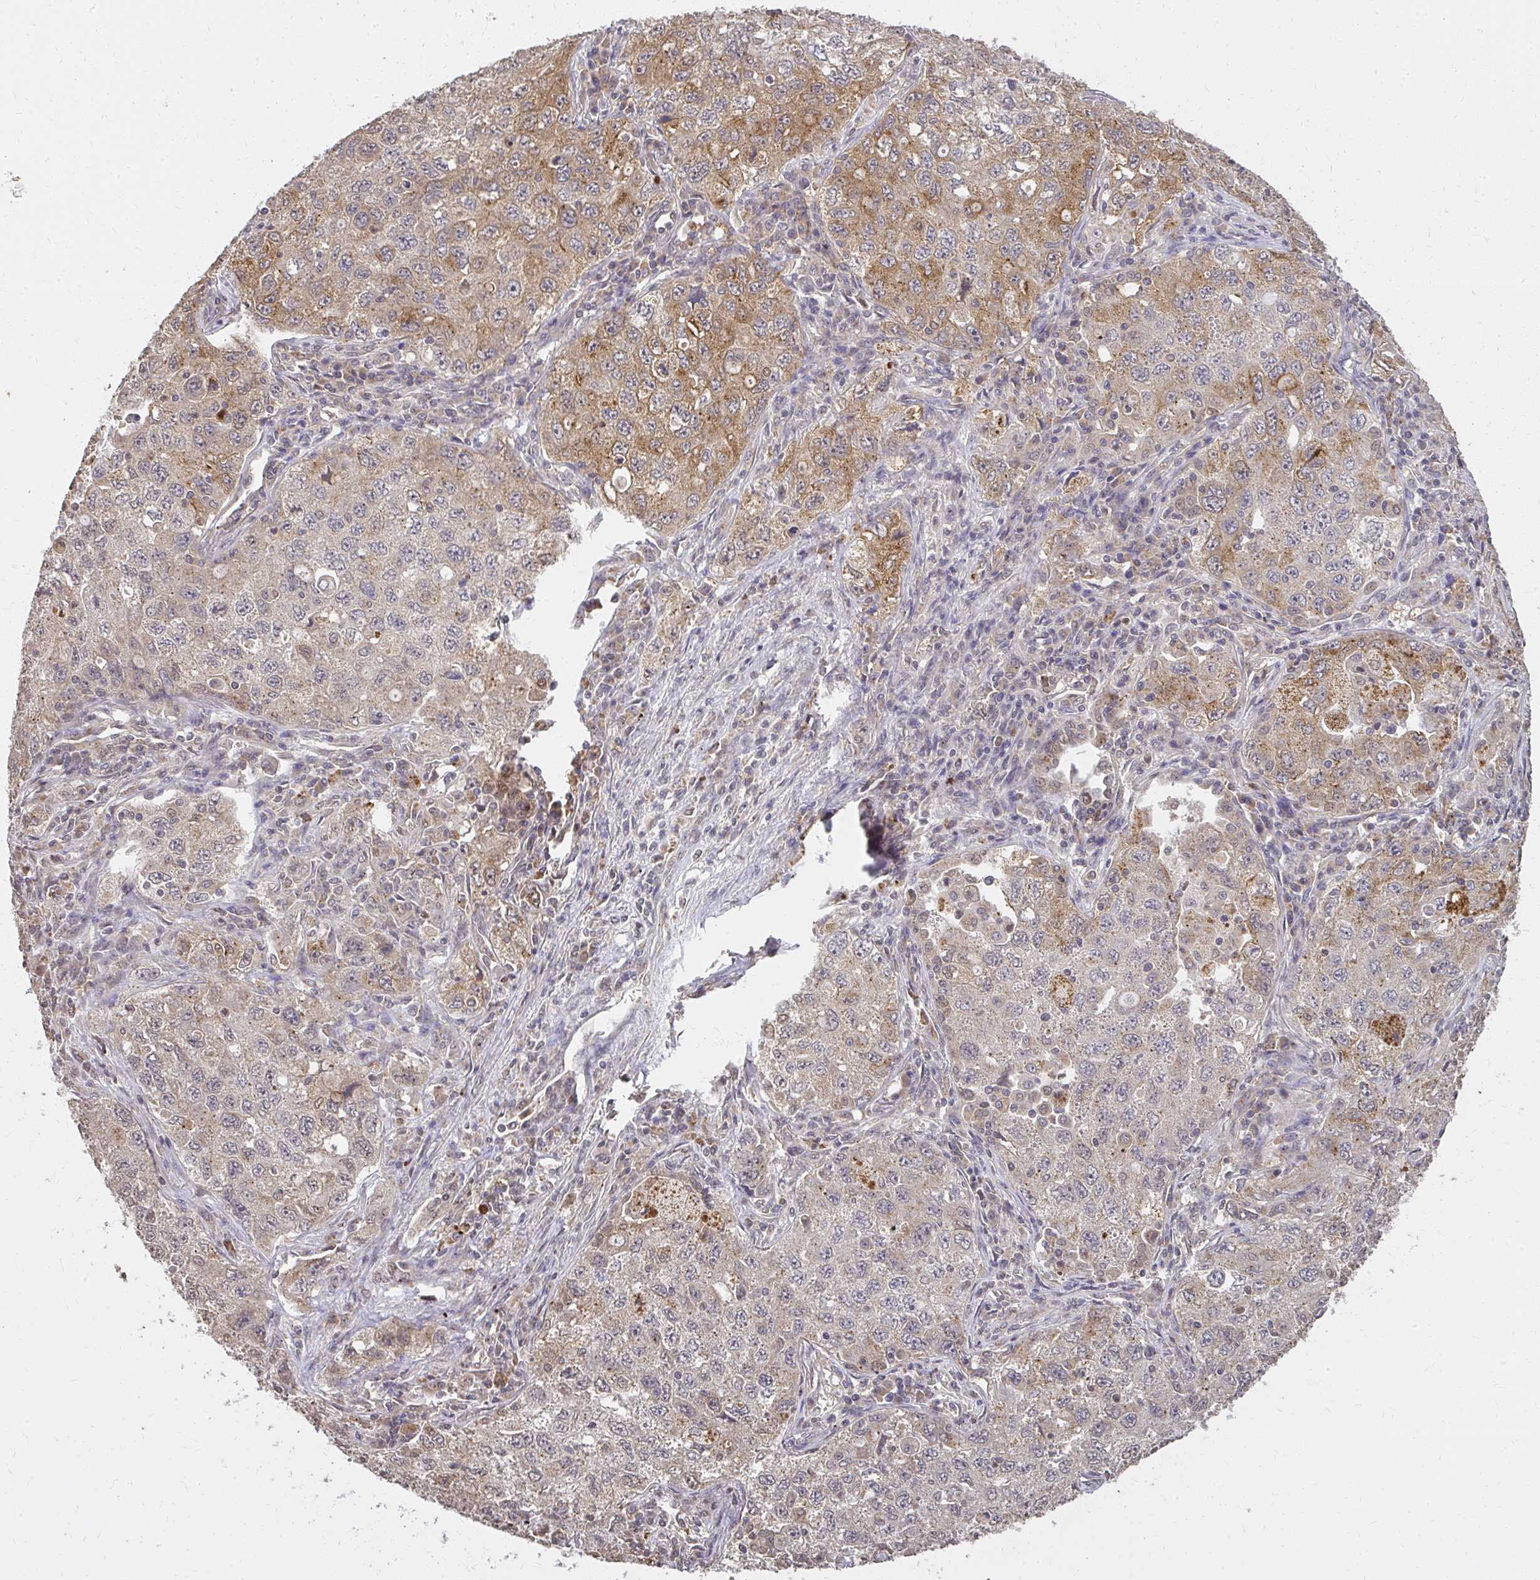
{"staining": {"intensity": "moderate", "quantity": "25%-75%", "location": "cytoplasmic/membranous"}, "tissue": "lung cancer", "cell_type": "Tumor cells", "image_type": "cancer", "snomed": [{"axis": "morphology", "description": "Adenocarcinoma, NOS"}, {"axis": "topography", "description": "Lung"}], "caption": "About 25%-75% of tumor cells in adenocarcinoma (lung) reveal moderate cytoplasmic/membranous protein positivity as visualized by brown immunohistochemical staining.", "gene": "LARS2", "patient": {"sex": "female", "age": 57}}